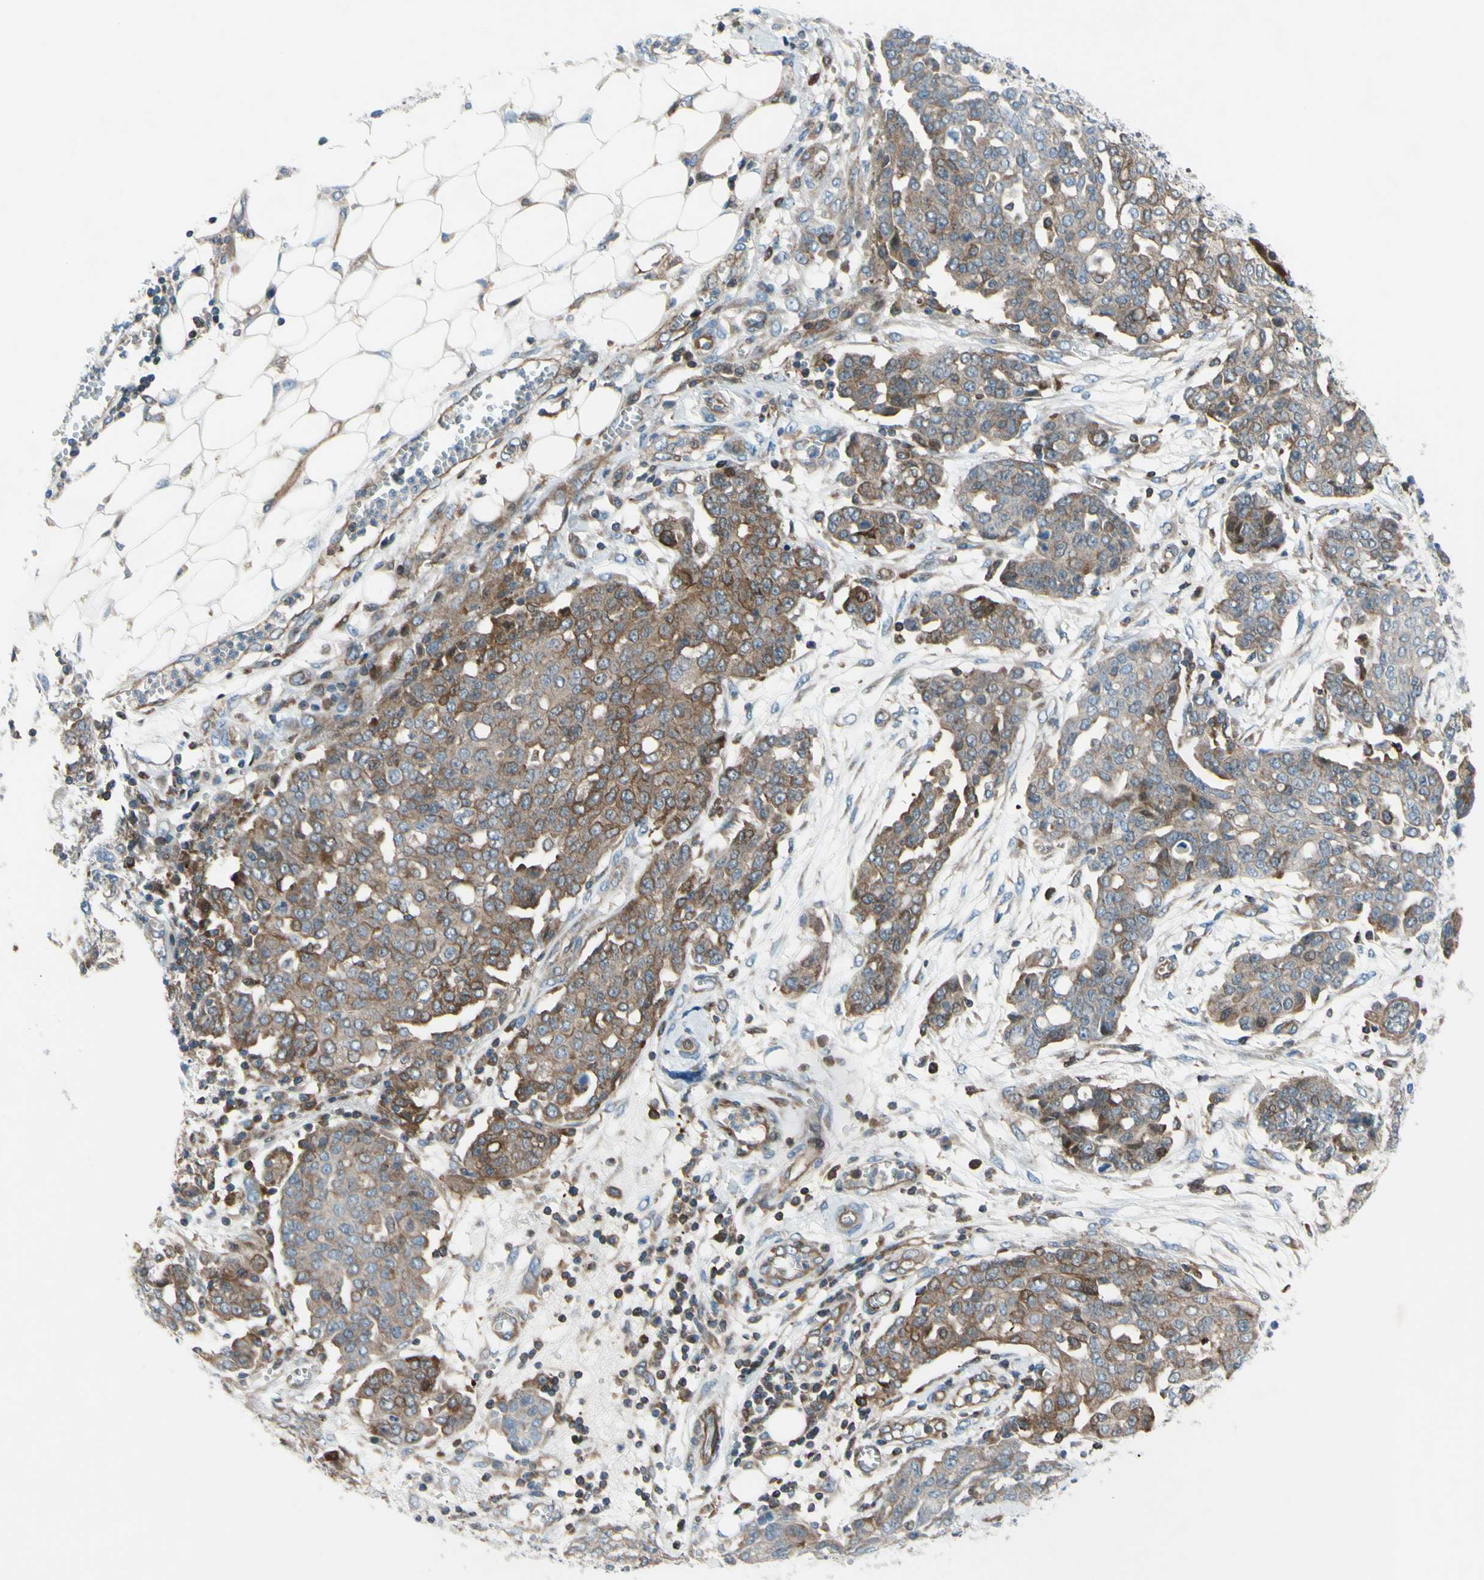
{"staining": {"intensity": "moderate", "quantity": "25%-75%", "location": "cytoplasmic/membranous"}, "tissue": "ovarian cancer", "cell_type": "Tumor cells", "image_type": "cancer", "snomed": [{"axis": "morphology", "description": "Cystadenocarcinoma, serous, NOS"}, {"axis": "topography", "description": "Soft tissue"}, {"axis": "topography", "description": "Ovary"}], "caption": "A brown stain labels moderate cytoplasmic/membranous staining of a protein in ovarian cancer tumor cells. (Brightfield microscopy of DAB IHC at high magnification).", "gene": "PAK2", "patient": {"sex": "female", "age": 57}}